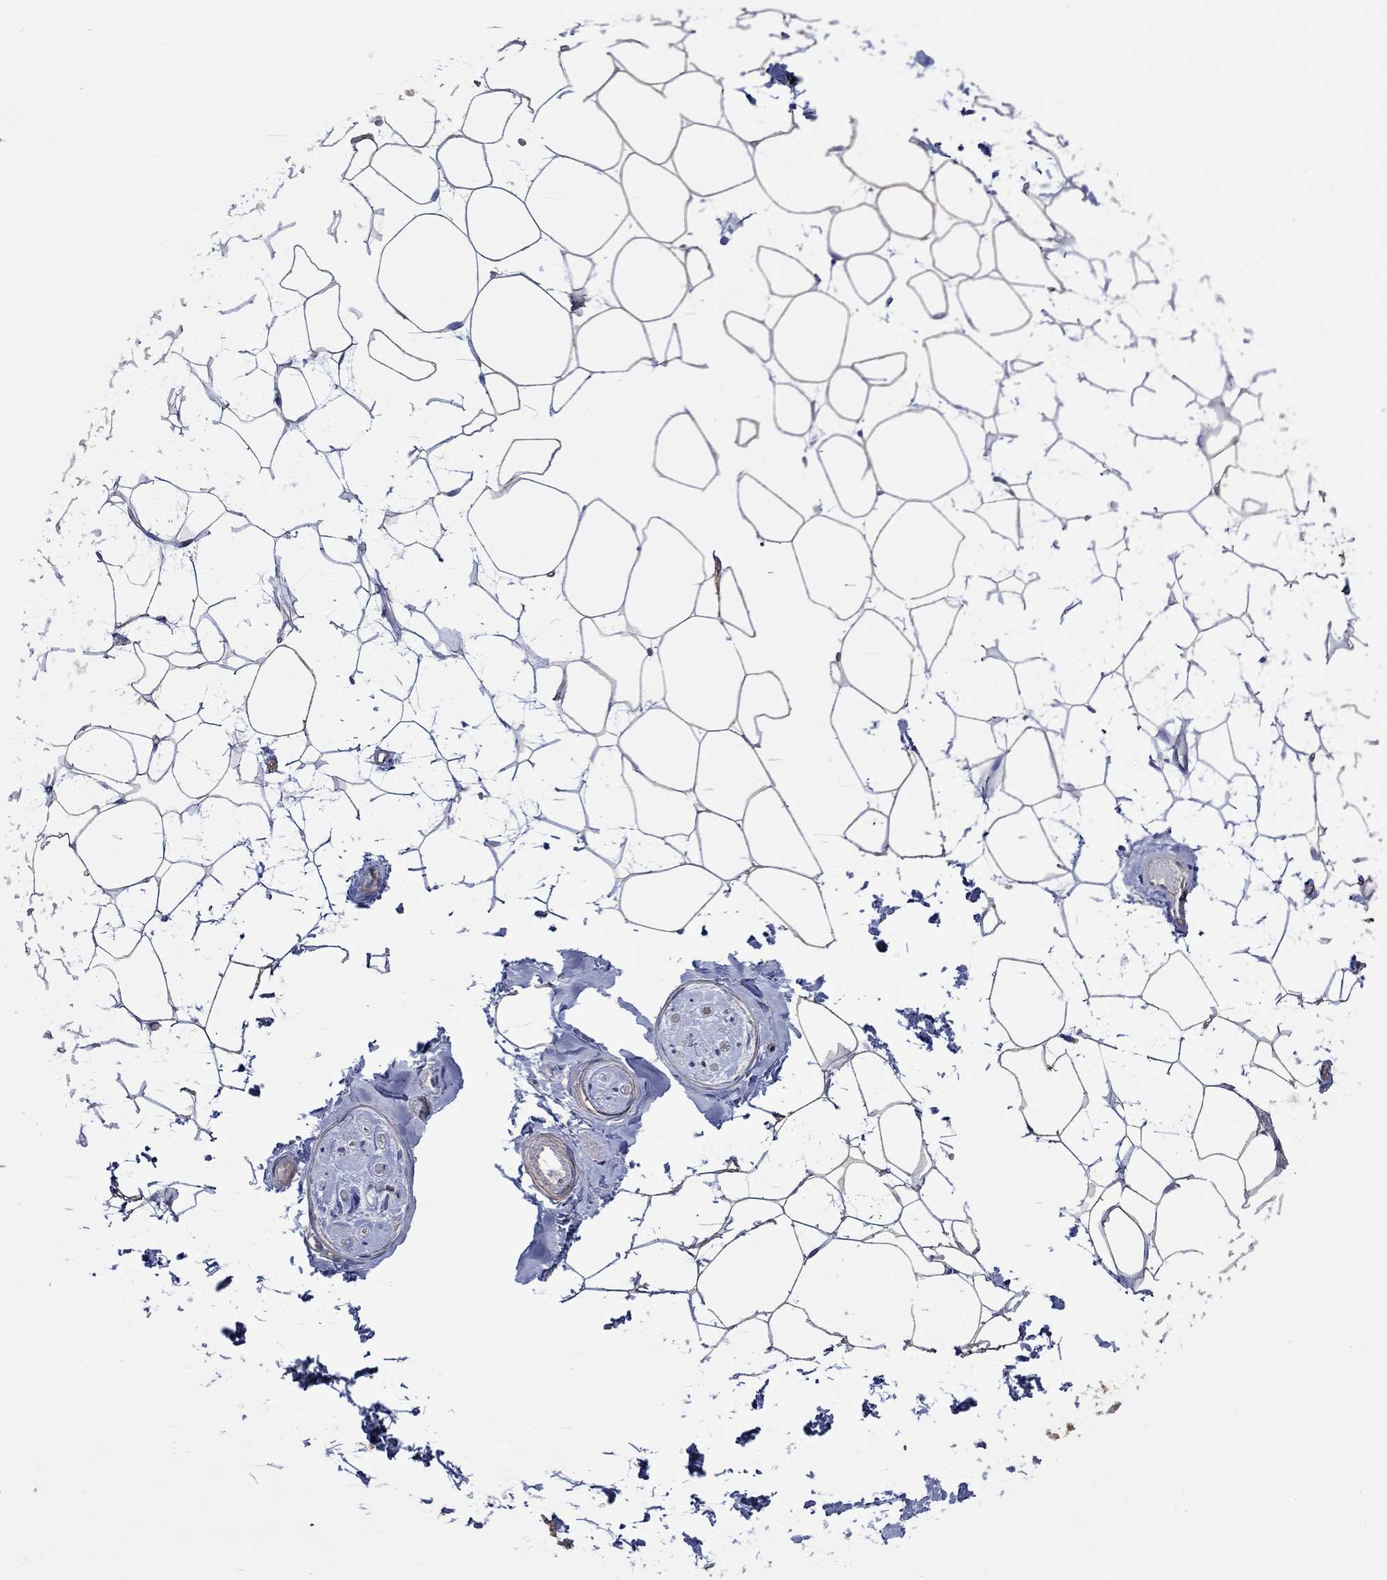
{"staining": {"intensity": "negative", "quantity": "none", "location": "none"}, "tissue": "adipose tissue", "cell_type": "Adipocytes", "image_type": "normal", "snomed": [{"axis": "morphology", "description": "Normal tissue, NOS"}, {"axis": "topography", "description": "Skin"}, {"axis": "topography", "description": "Peripheral nerve tissue"}], "caption": "This is a histopathology image of IHC staining of benign adipose tissue, which shows no staining in adipocytes.", "gene": "CPLX1", "patient": {"sex": "female", "age": 56}}